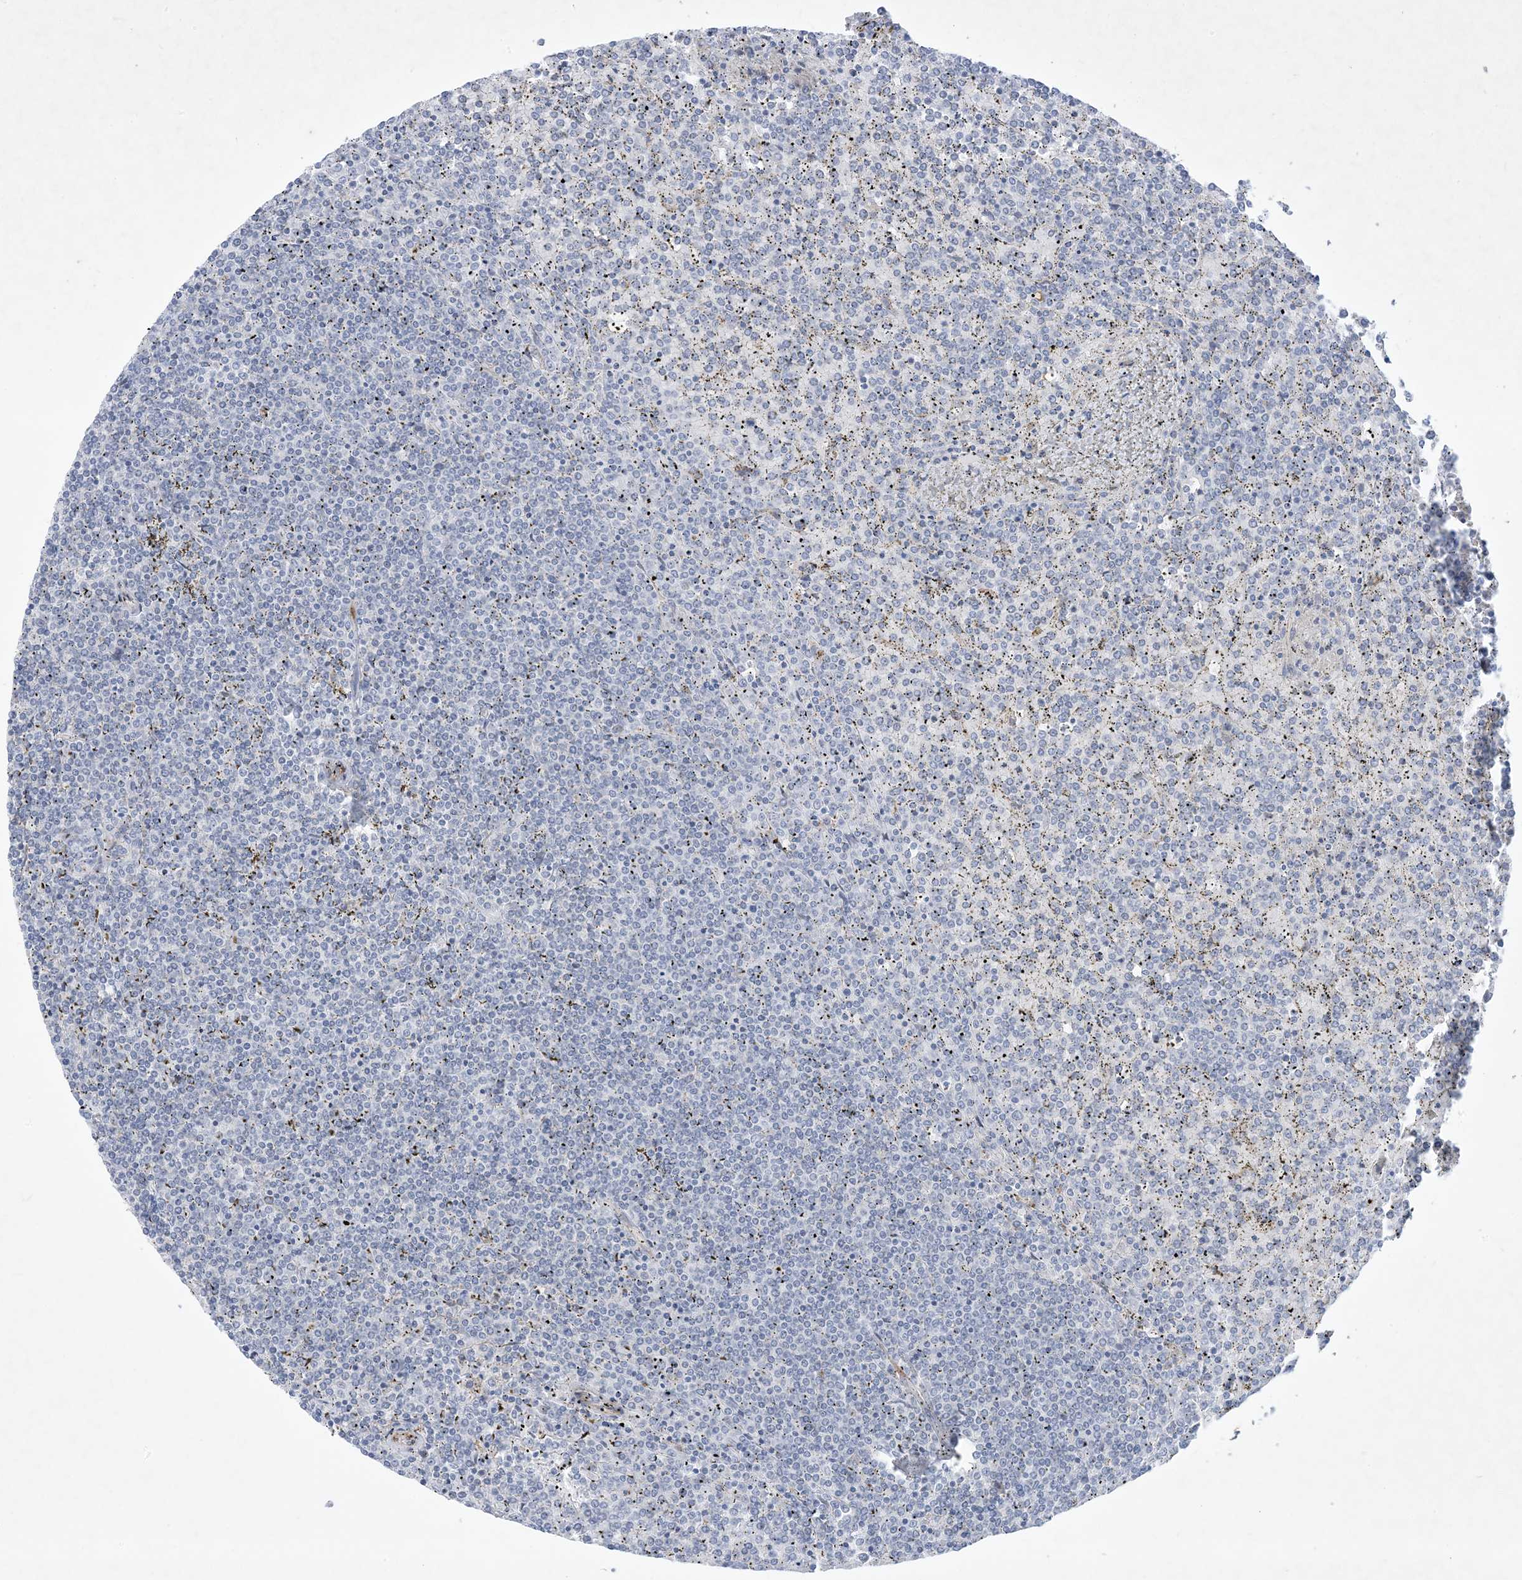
{"staining": {"intensity": "negative", "quantity": "none", "location": "none"}, "tissue": "lymphoma", "cell_type": "Tumor cells", "image_type": "cancer", "snomed": [{"axis": "morphology", "description": "Malignant lymphoma, non-Hodgkin's type, Low grade"}, {"axis": "topography", "description": "Spleen"}], "caption": "An immunohistochemistry image of lymphoma is shown. There is no staining in tumor cells of lymphoma.", "gene": "B3GNT7", "patient": {"sex": "female", "age": 19}}